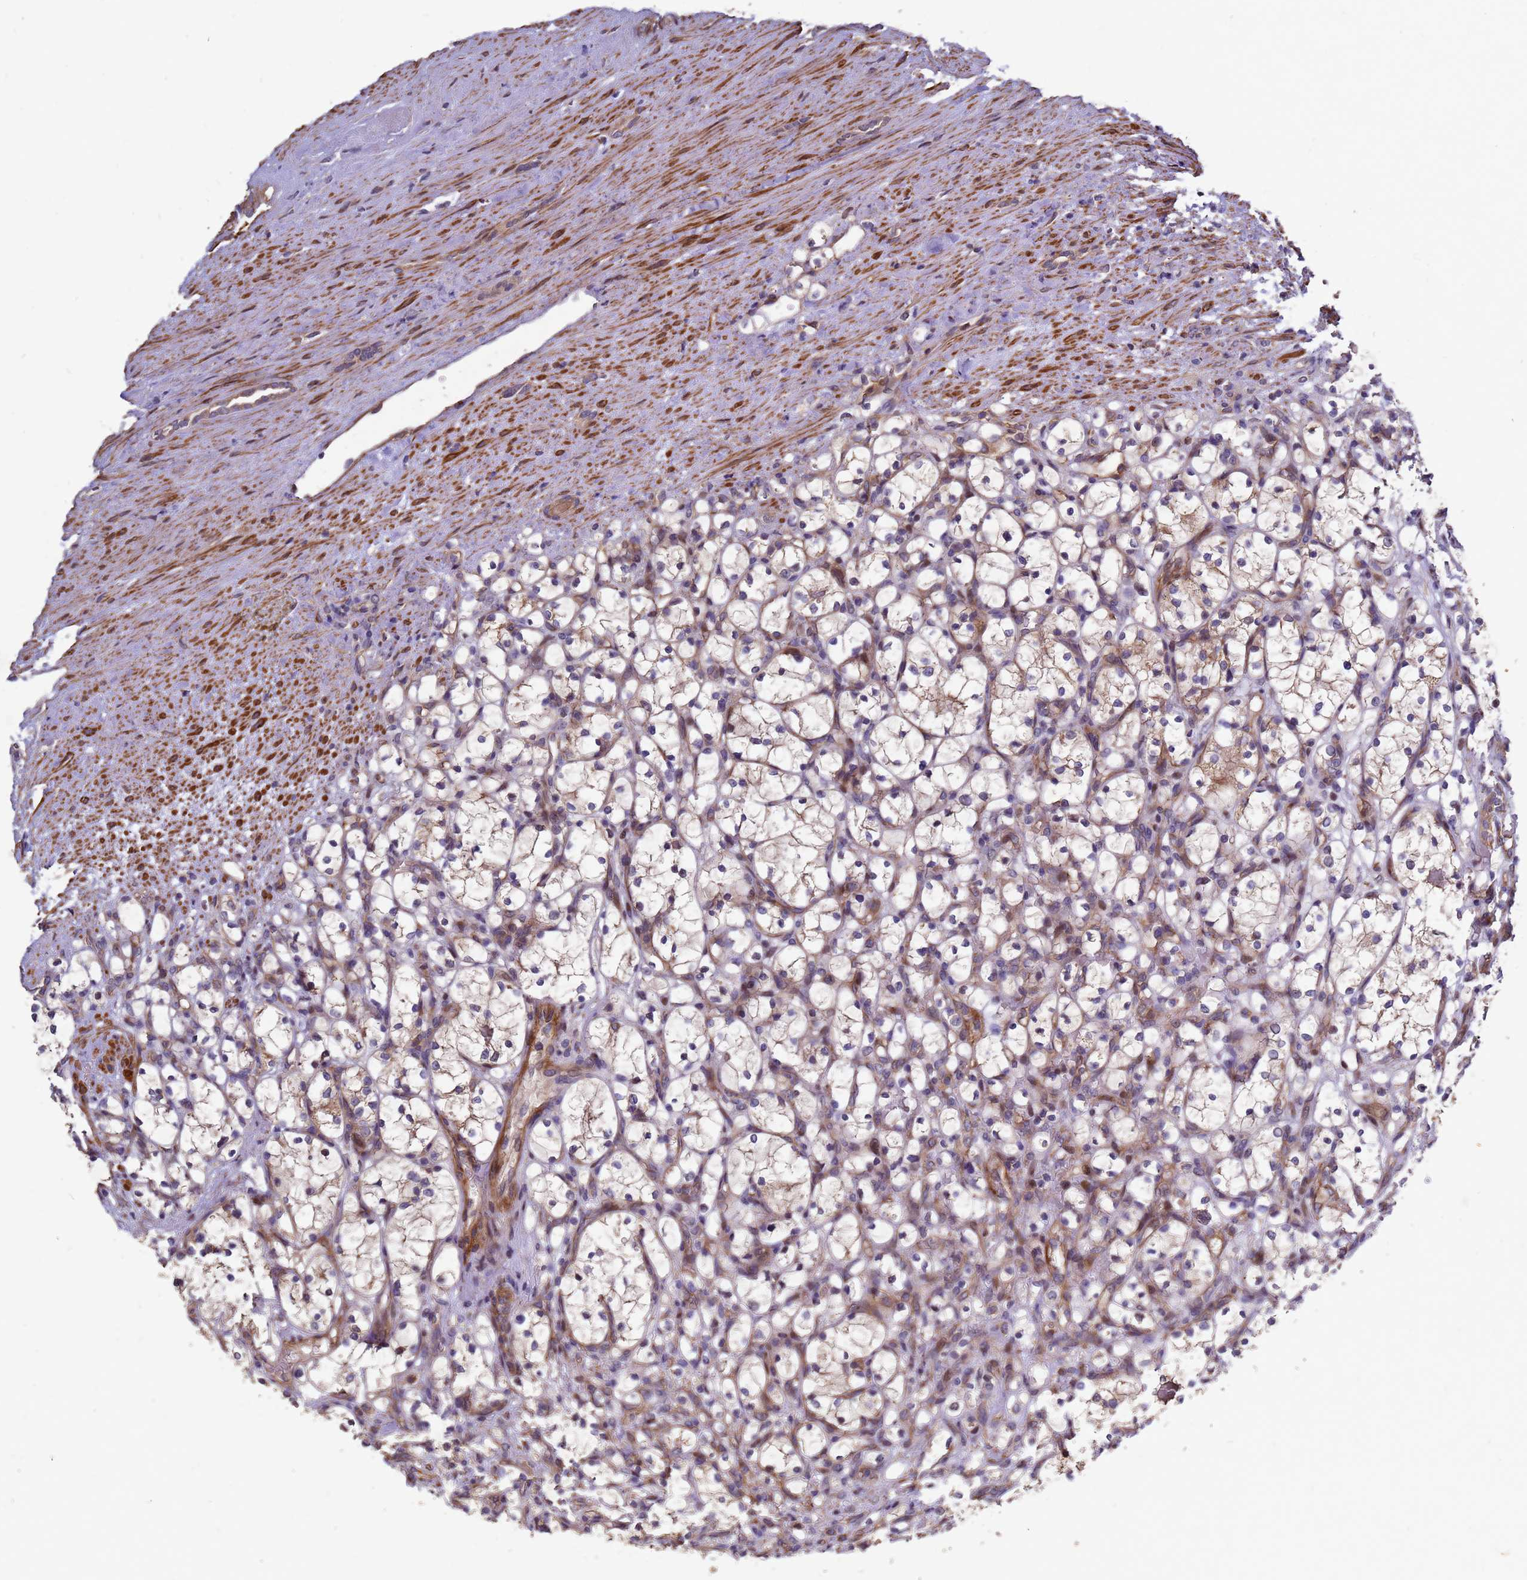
{"staining": {"intensity": "moderate", "quantity": ">75%", "location": "cytoplasmic/membranous"}, "tissue": "renal cancer", "cell_type": "Tumor cells", "image_type": "cancer", "snomed": [{"axis": "morphology", "description": "Adenocarcinoma, NOS"}, {"axis": "topography", "description": "Kidney"}], "caption": "Immunohistochemical staining of human renal adenocarcinoma exhibits medium levels of moderate cytoplasmic/membranous protein positivity in about >75% of tumor cells.", "gene": "RSPRY1", "patient": {"sex": "female", "age": 69}}